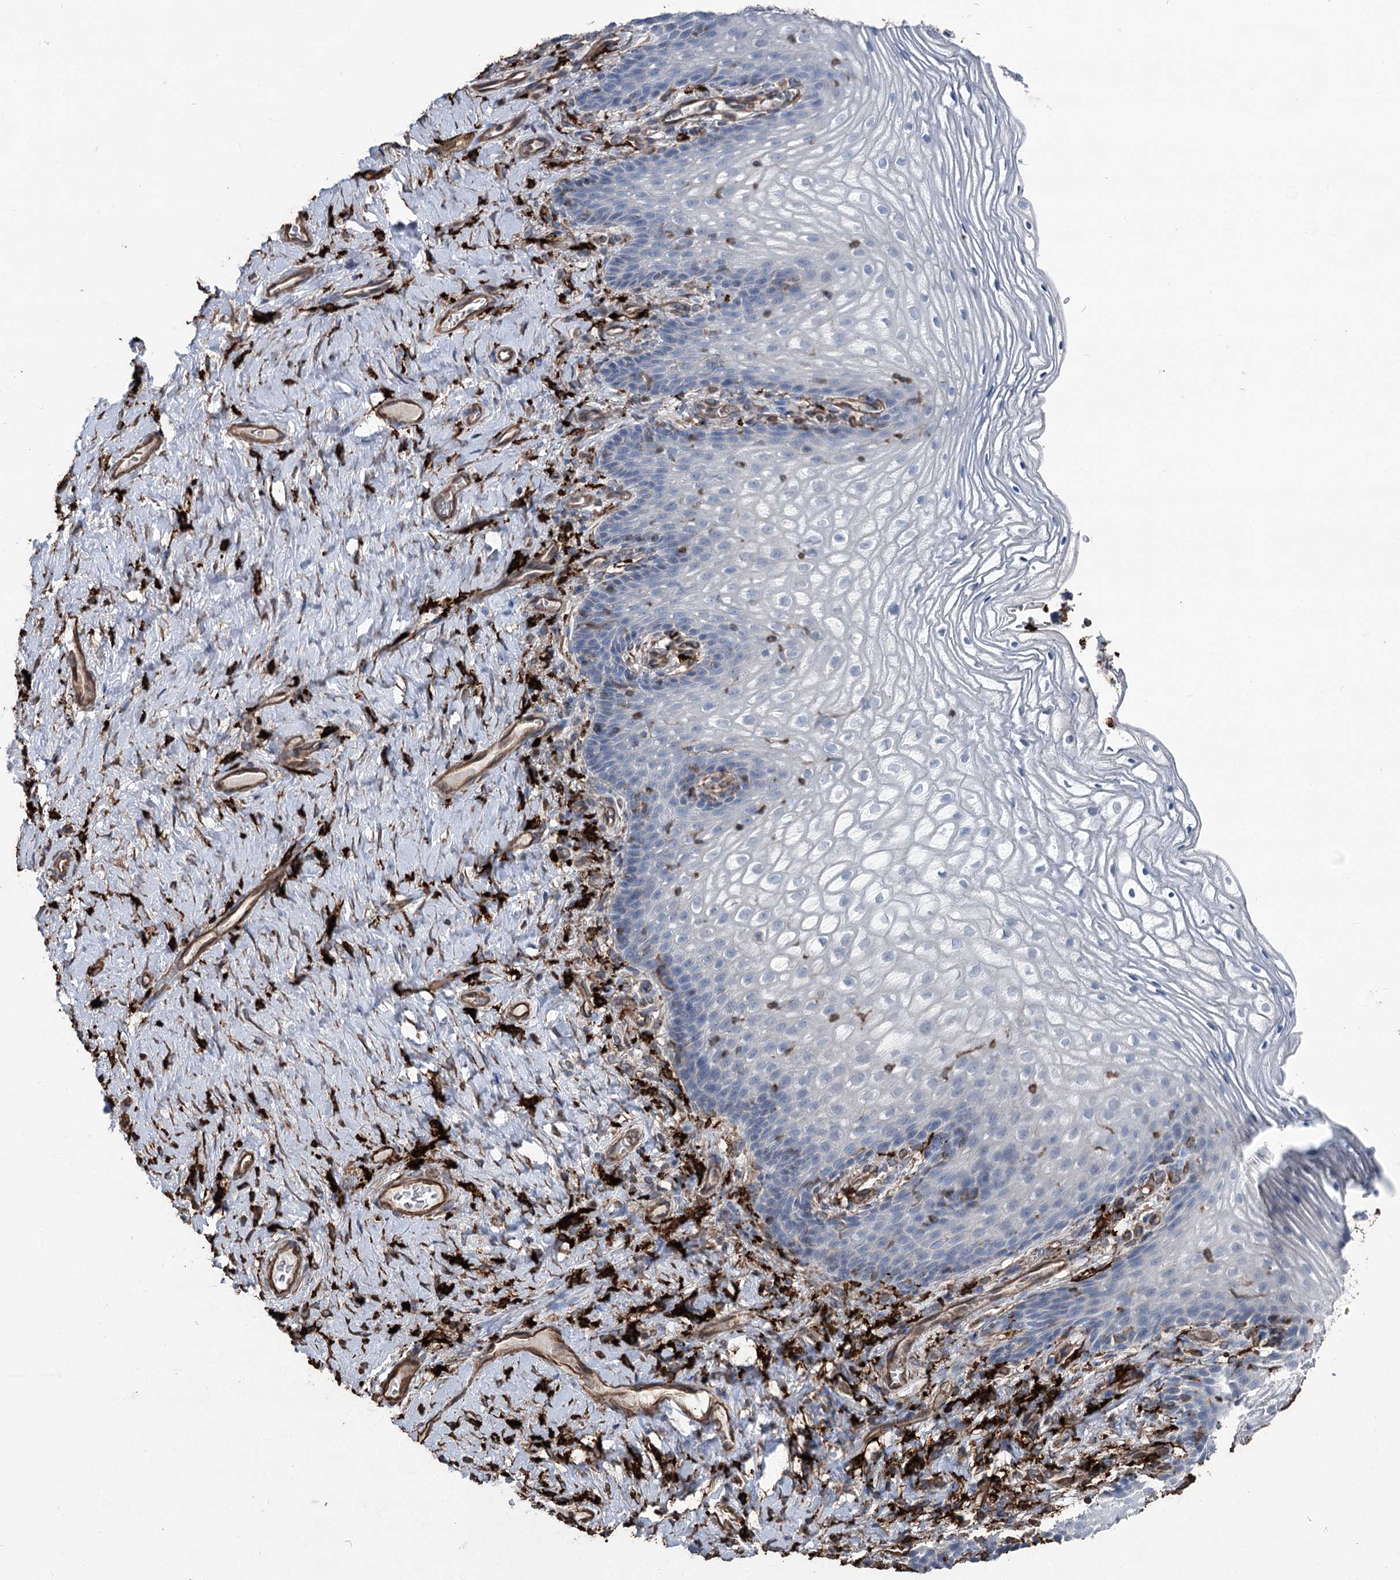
{"staining": {"intensity": "negative", "quantity": "none", "location": "none"}, "tissue": "vagina", "cell_type": "Squamous epithelial cells", "image_type": "normal", "snomed": [{"axis": "morphology", "description": "Normal tissue, NOS"}, {"axis": "topography", "description": "Vagina"}], "caption": "This is an immunohistochemistry (IHC) photomicrograph of normal vagina. There is no staining in squamous epithelial cells.", "gene": "CLEC4M", "patient": {"sex": "female", "age": 60}}